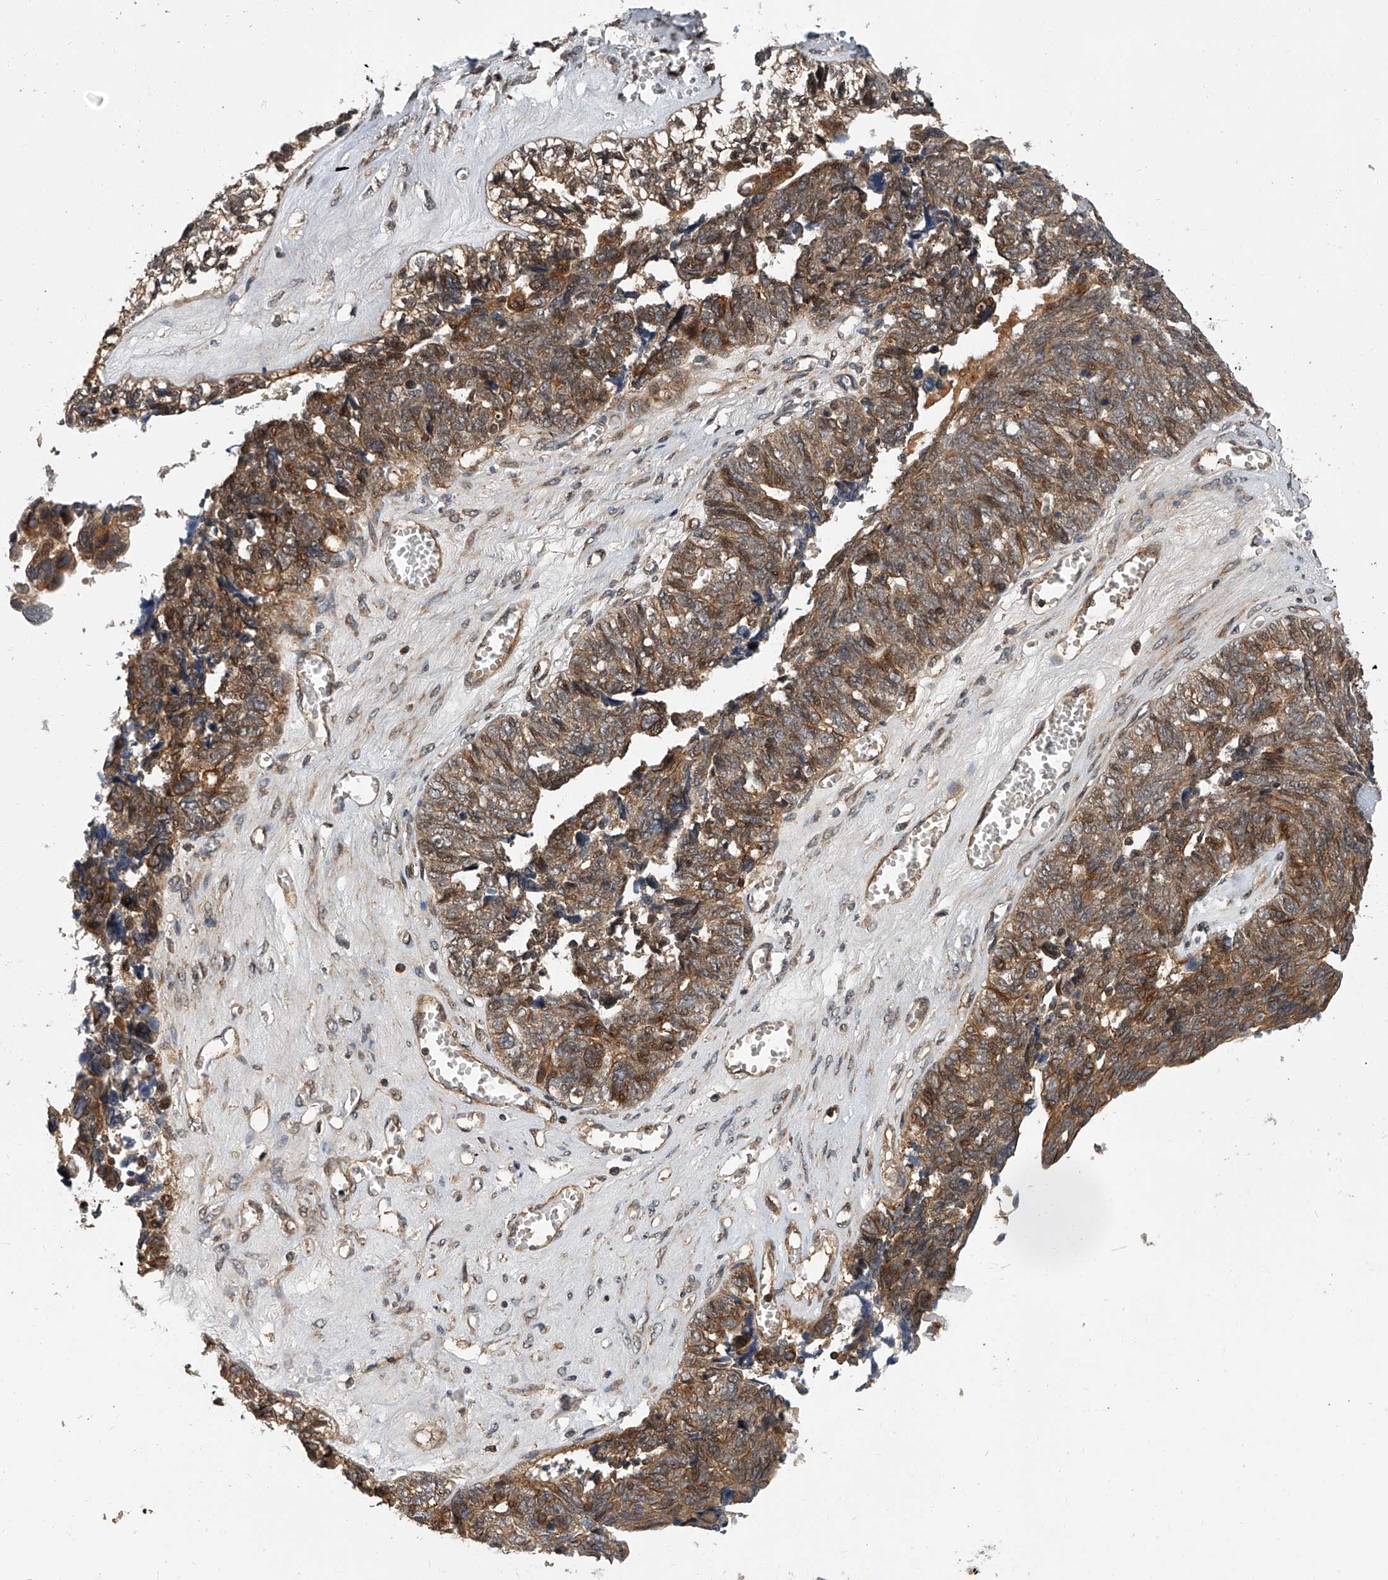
{"staining": {"intensity": "moderate", "quantity": ">75%", "location": "cytoplasmic/membranous"}, "tissue": "ovarian cancer", "cell_type": "Tumor cells", "image_type": "cancer", "snomed": [{"axis": "morphology", "description": "Cystadenocarcinoma, serous, NOS"}, {"axis": "topography", "description": "Ovary"}], "caption": "A high-resolution image shows IHC staining of ovarian cancer (serous cystadenocarcinoma), which reveals moderate cytoplasmic/membranous staining in approximately >75% of tumor cells.", "gene": "USP47", "patient": {"sex": "female", "age": 79}}